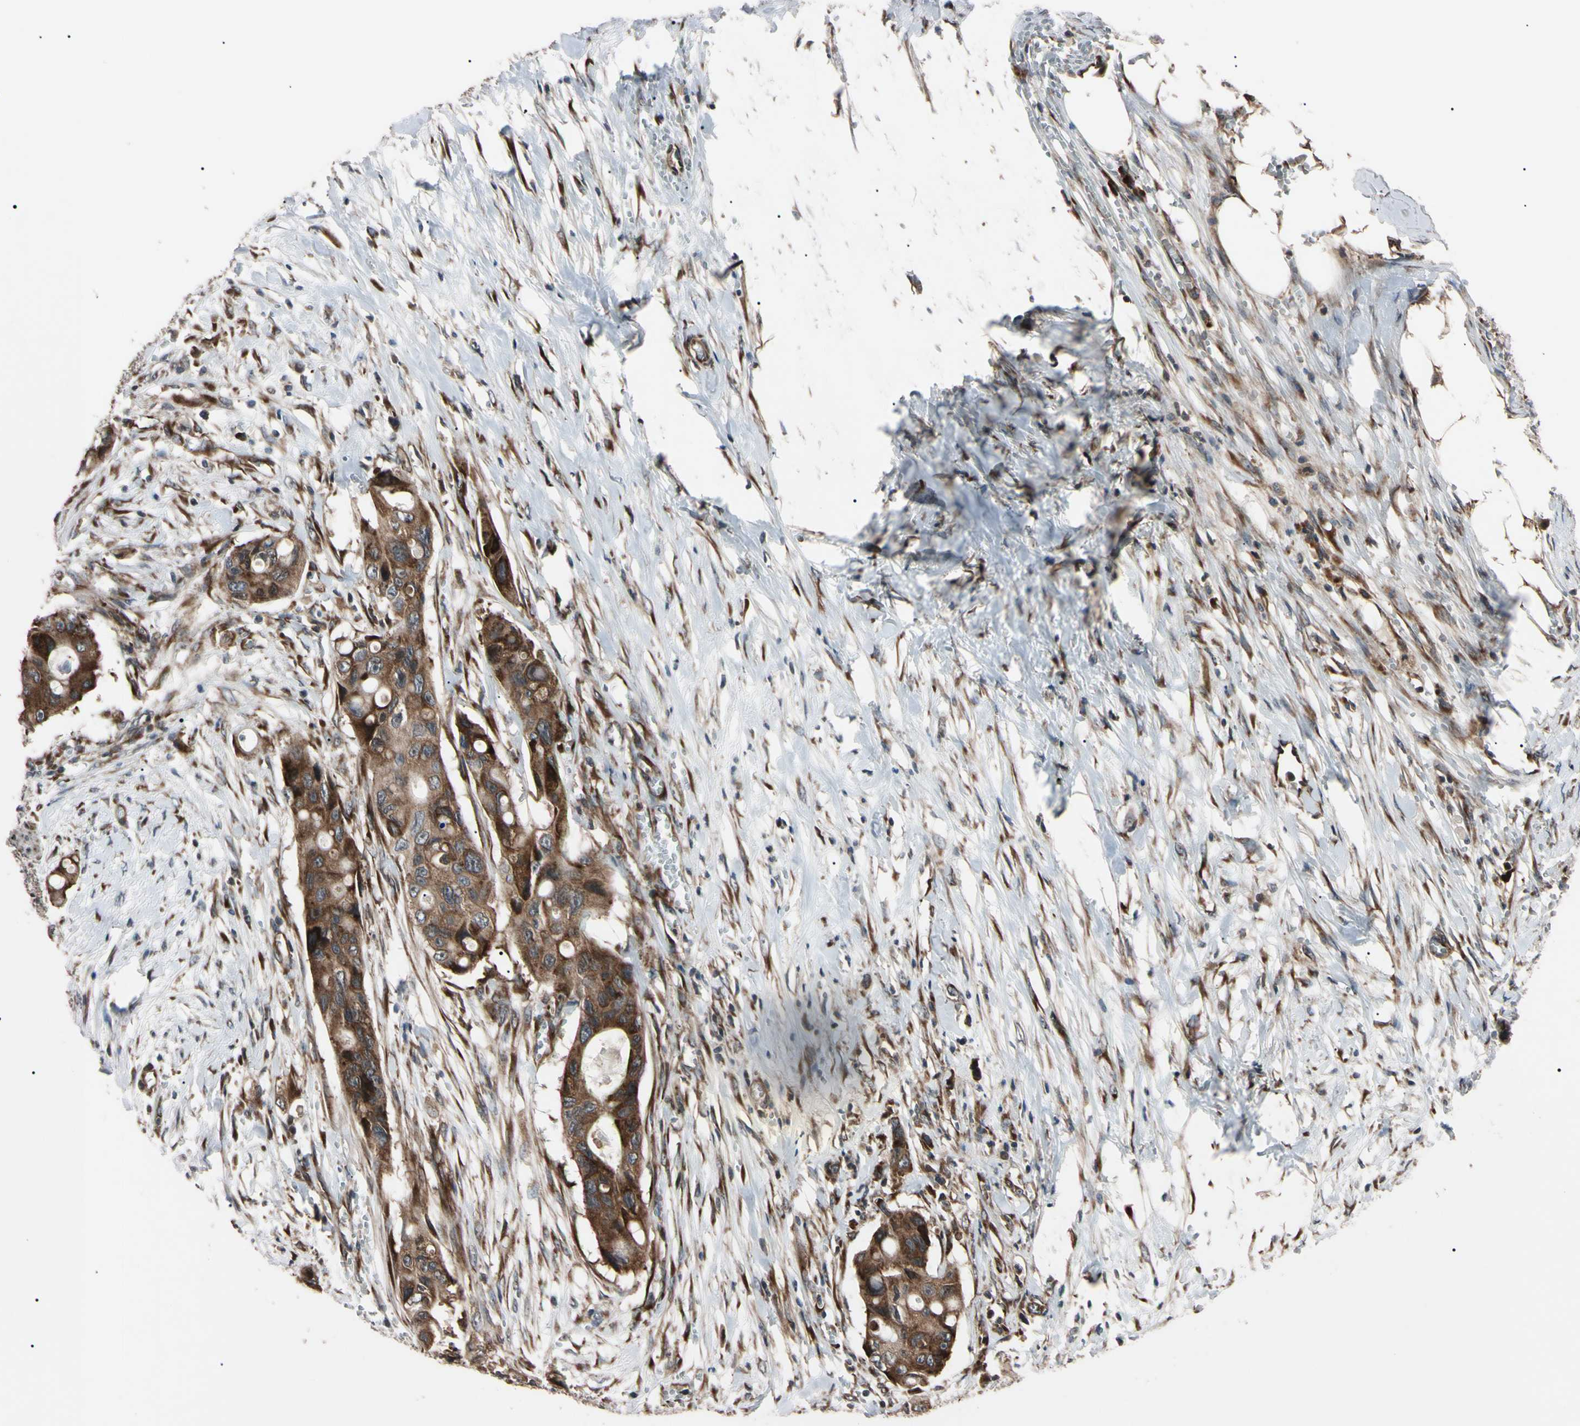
{"staining": {"intensity": "strong", "quantity": ">75%", "location": "cytoplasmic/membranous"}, "tissue": "colorectal cancer", "cell_type": "Tumor cells", "image_type": "cancer", "snomed": [{"axis": "morphology", "description": "Adenocarcinoma, NOS"}, {"axis": "topography", "description": "Colon"}], "caption": "Immunohistochemistry (IHC) histopathology image of neoplastic tissue: colorectal adenocarcinoma stained using IHC exhibits high levels of strong protein expression localized specifically in the cytoplasmic/membranous of tumor cells, appearing as a cytoplasmic/membranous brown color.", "gene": "GUCY1B1", "patient": {"sex": "female", "age": 57}}